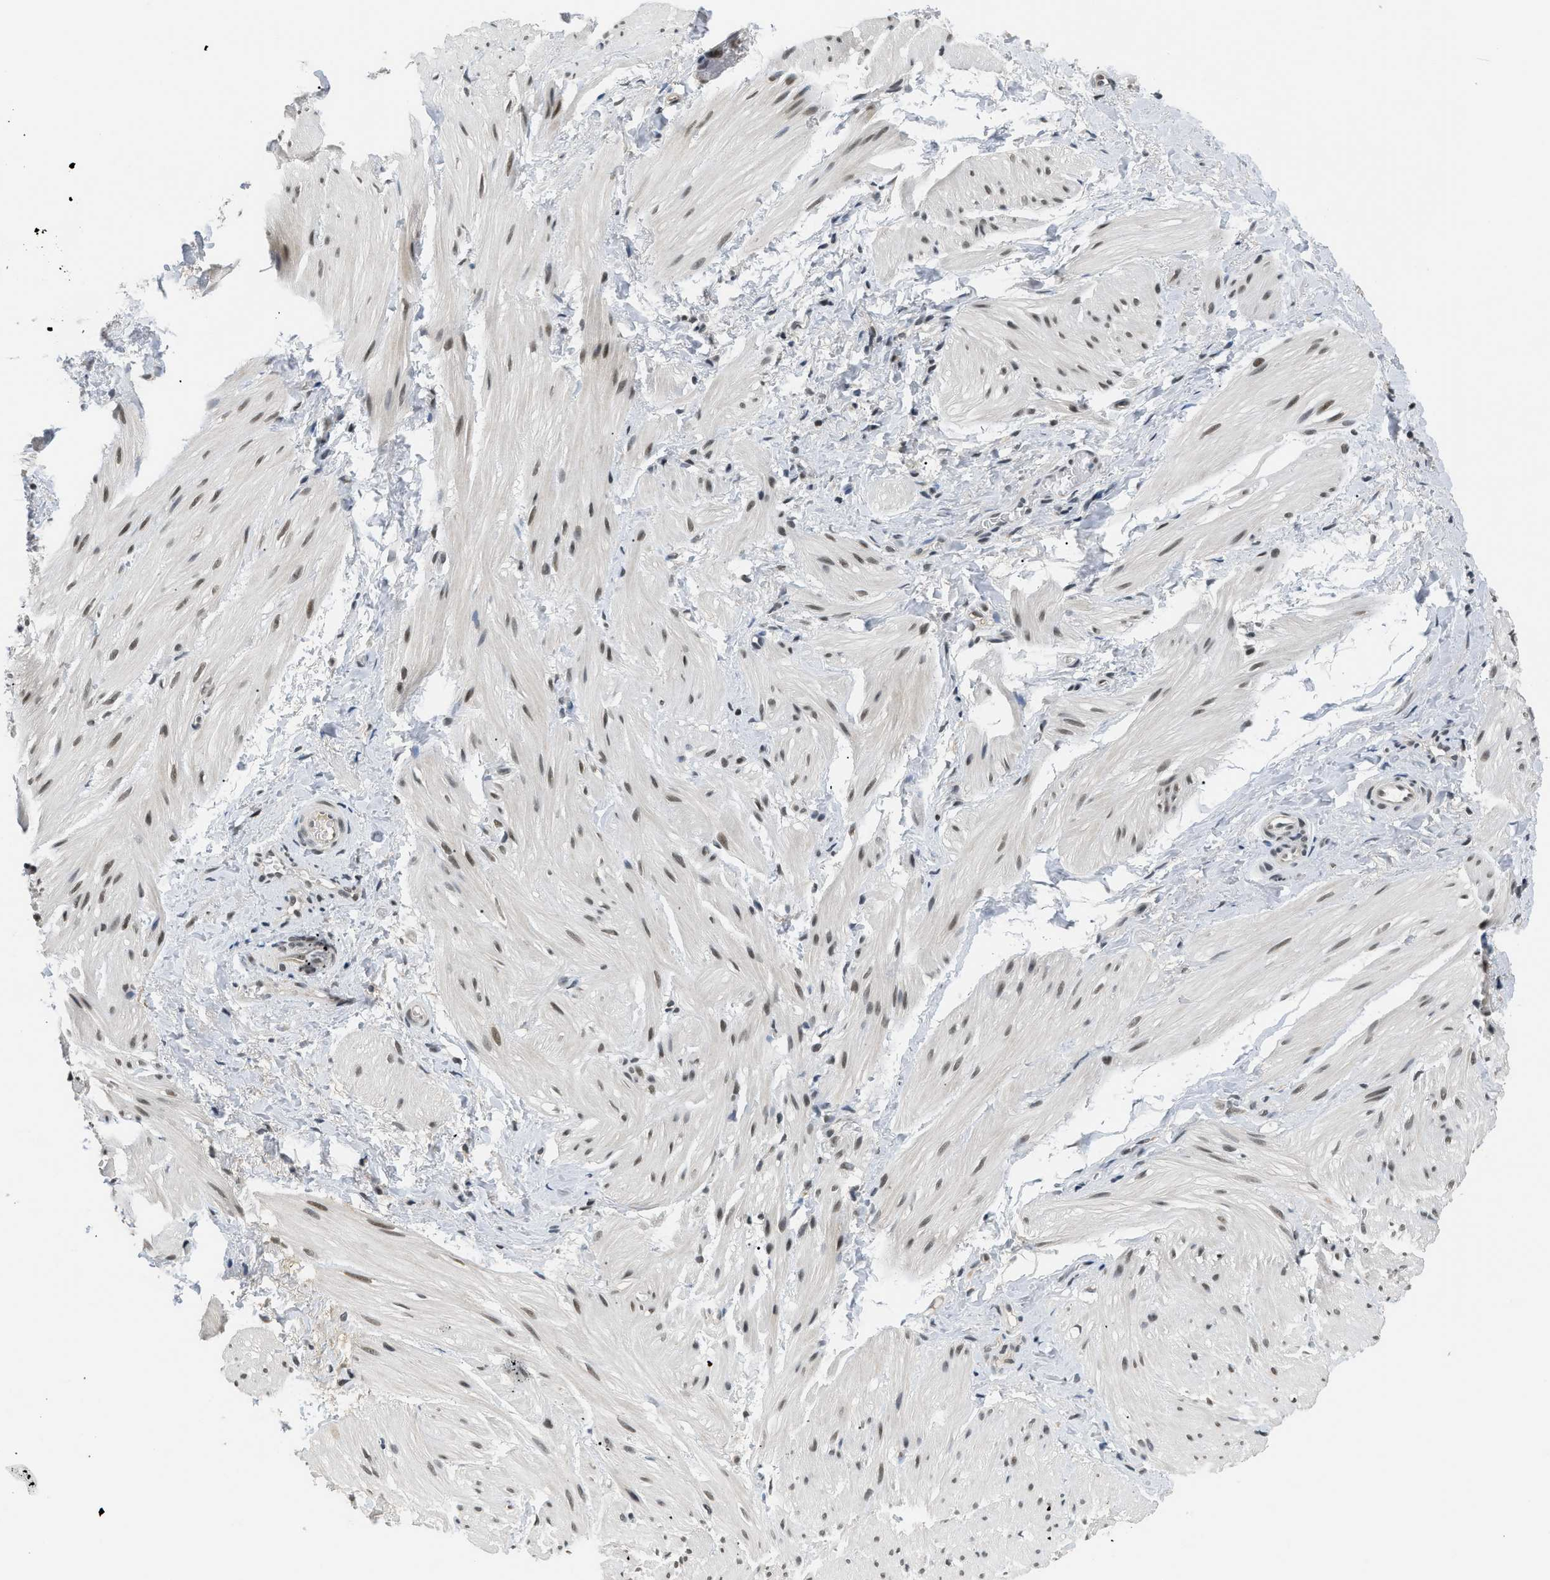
{"staining": {"intensity": "moderate", "quantity": "25%-75%", "location": "nuclear"}, "tissue": "smooth muscle", "cell_type": "Smooth muscle cells", "image_type": "normal", "snomed": [{"axis": "morphology", "description": "Normal tissue, NOS"}, {"axis": "topography", "description": "Smooth muscle"}], "caption": "A histopathology image showing moderate nuclear staining in approximately 25%-75% of smooth muscle cells in unremarkable smooth muscle, as visualized by brown immunohistochemical staining.", "gene": "MZF1", "patient": {"sex": "male", "age": 16}}